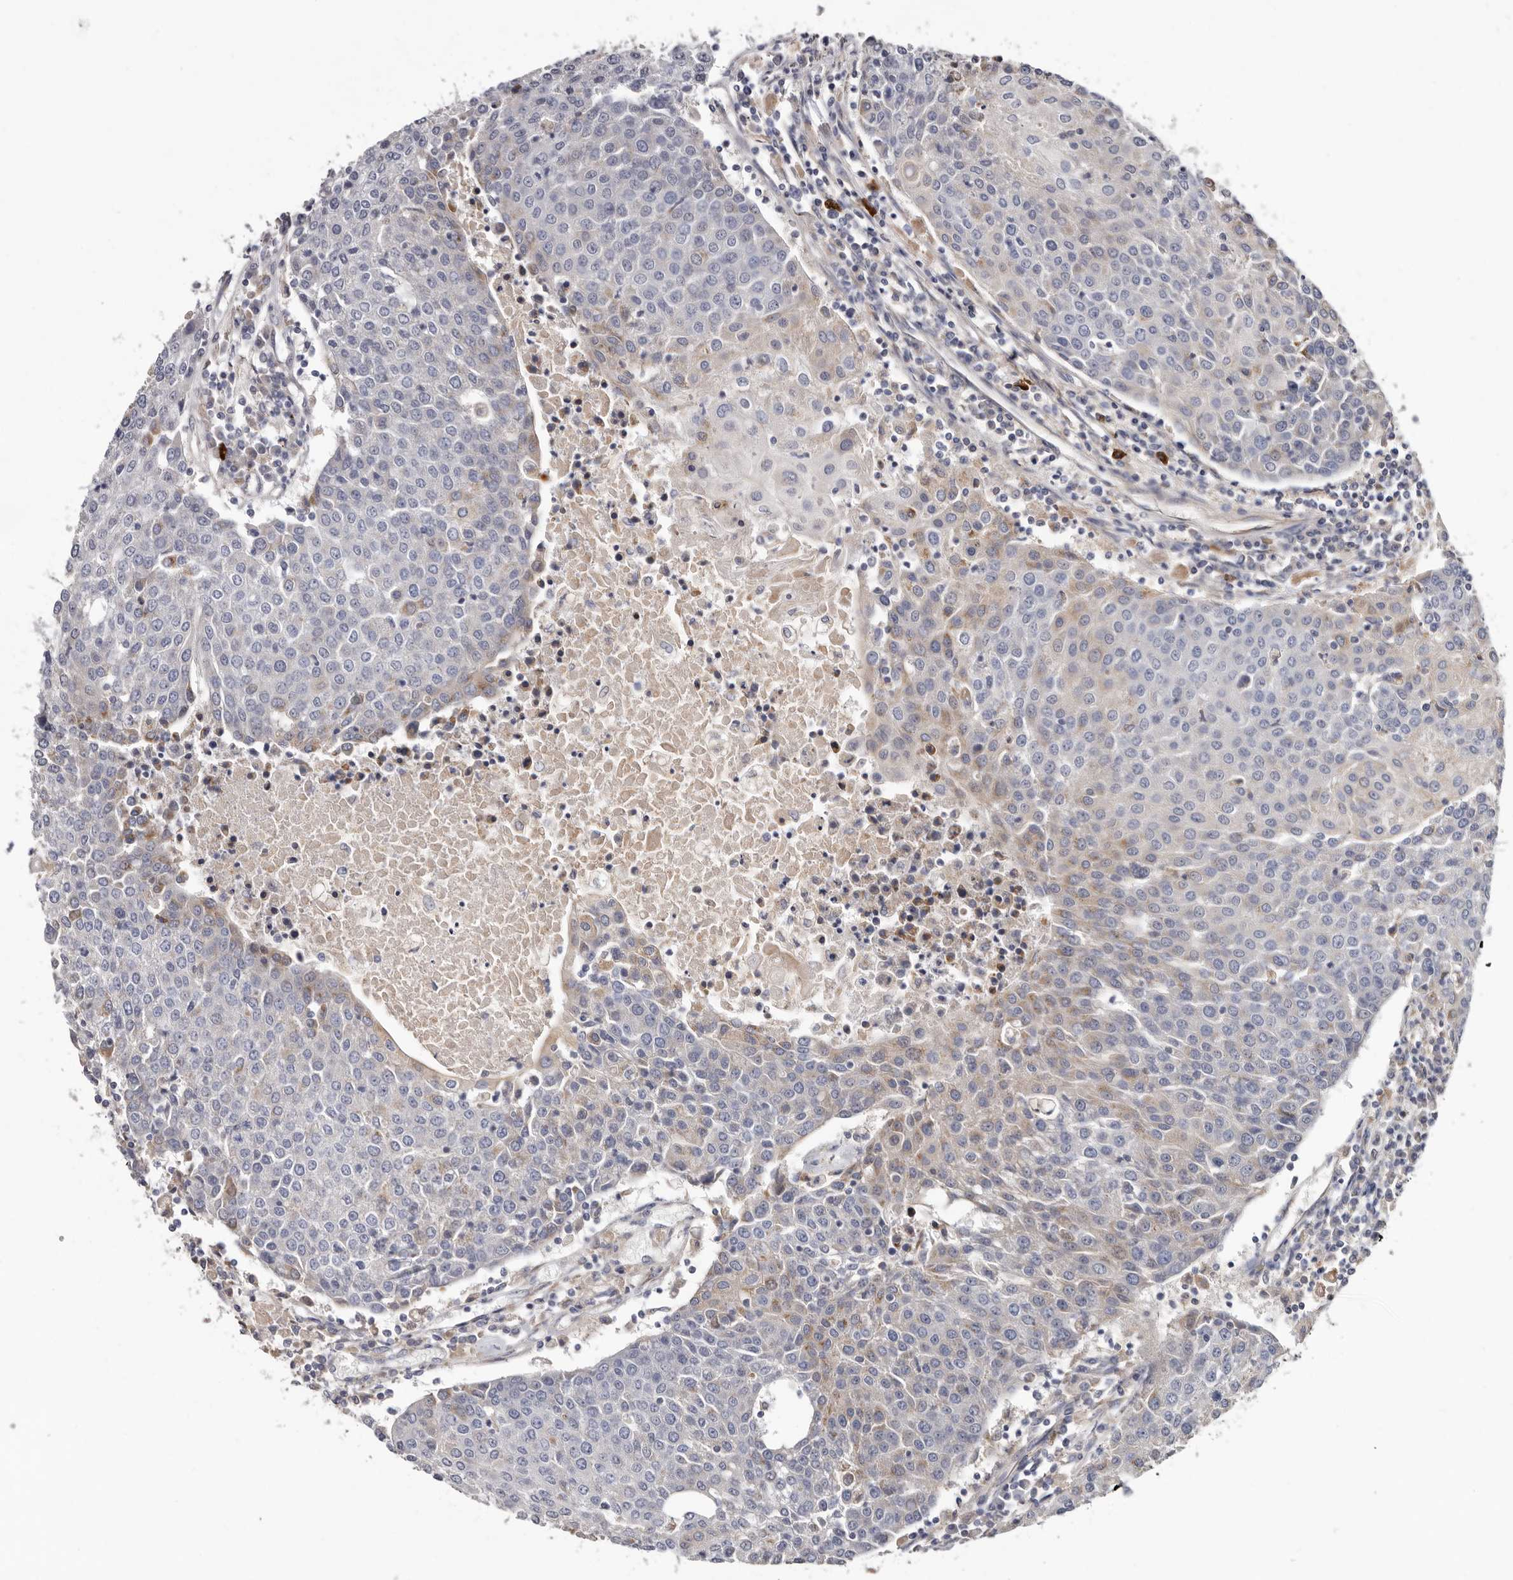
{"staining": {"intensity": "weak", "quantity": "<25%", "location": "cytoplasmic/membranous"}, "tissue": "urothelial cancer", "cell_type": "Tumor cells", "image_type": "cancer", "snomed": [{"axis": "morphology", "description": "Urothelial carcinoma, High grade"}, {"axis": "topography", "description": "Urinary bladder"}], "caption": "An immunohistochemistry micrograph of urothelial cancer is shown. There is no staining in tumor cells of urothelial cancer.", "gene": "ASIC5", "patient": {"sex": "female", "age": 85}}